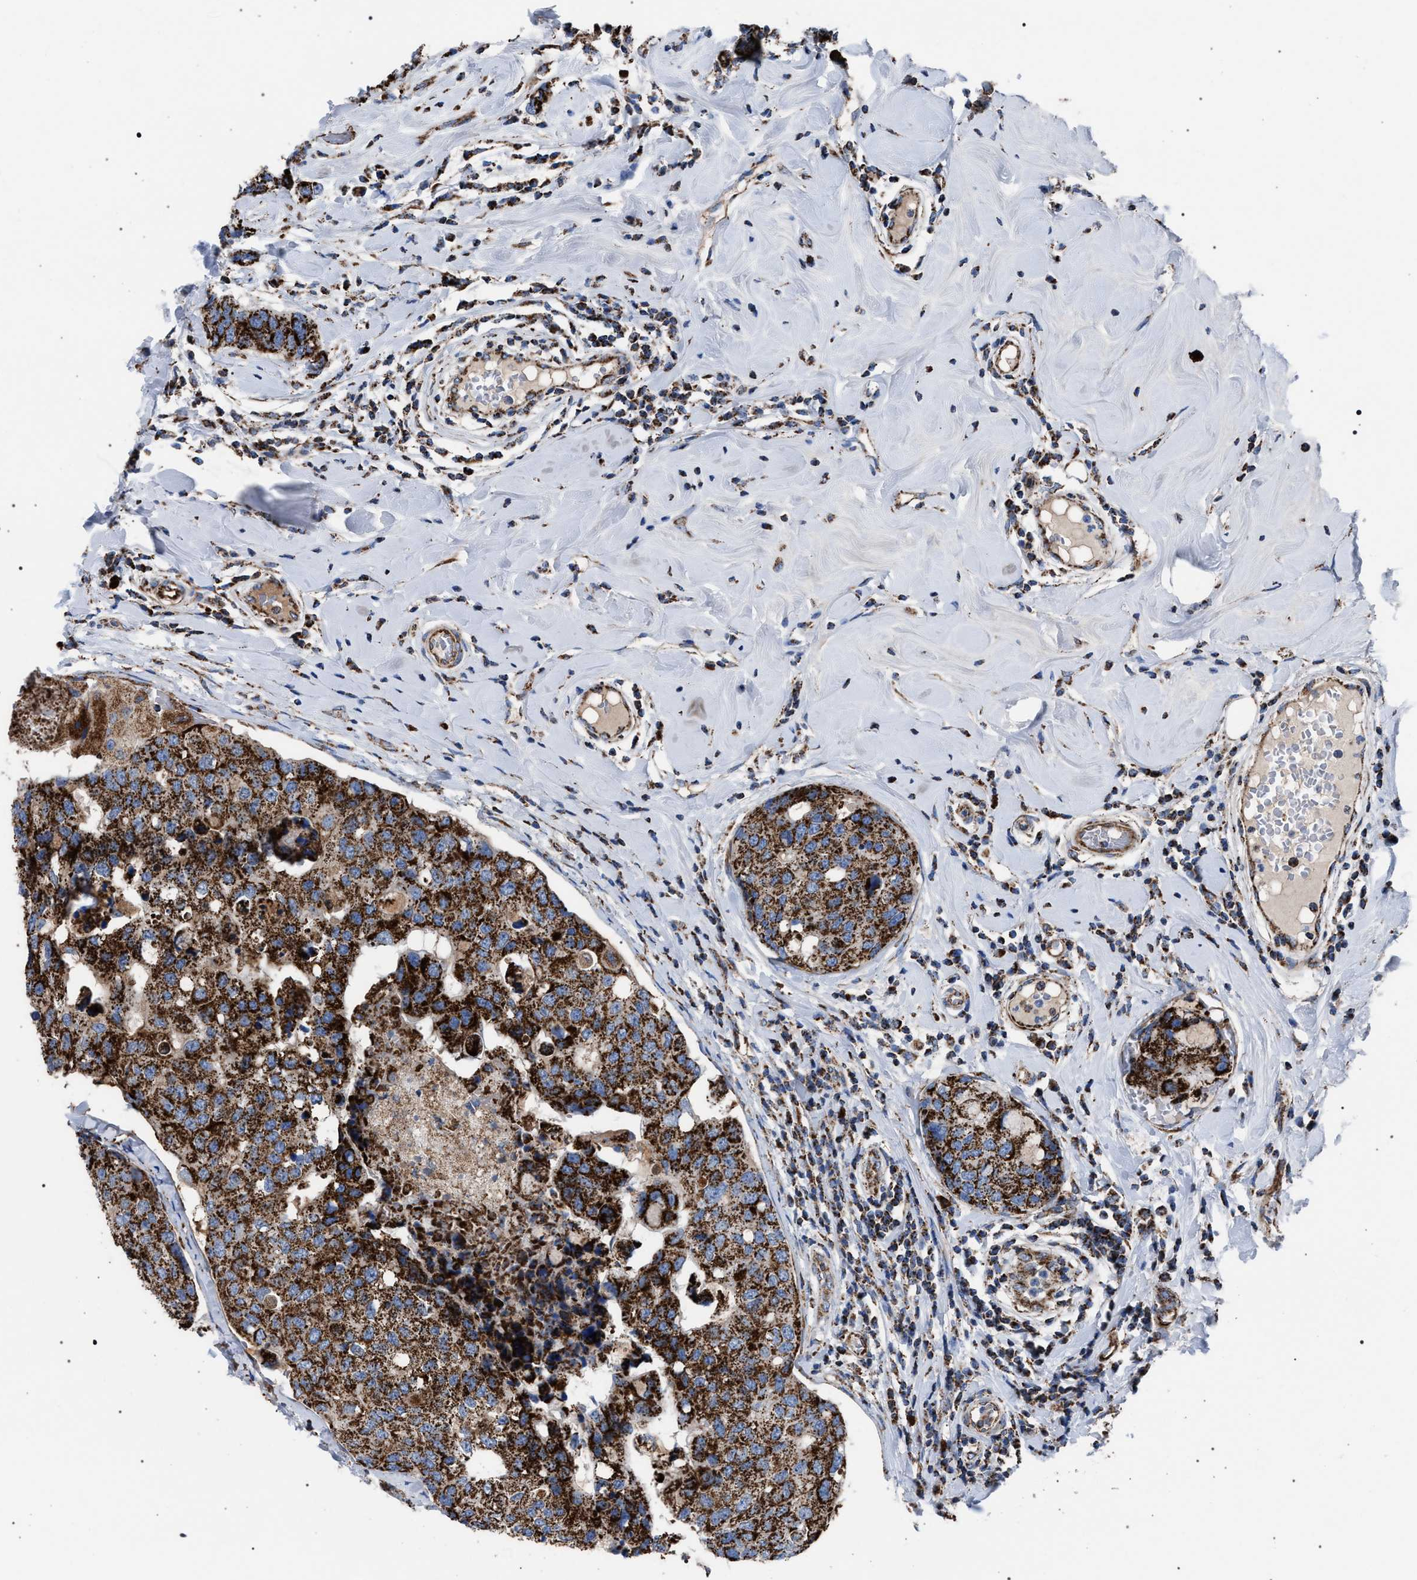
{"staining": {"intensity": "strong", "quantity": ">75%", "location": "cytoplasmic/membranous"}, "tissue": "breast cancer", "cell_type": "Tumor cells", "image_type": "cancer", "snomed": [{"axis": "morphology", "description": "Duct carcinoma"}, {"axis": "topography", "description": "Breast"}], "caption": "This is an image of immunohistochemistry staining of breast cancer (invasive ductal carcinoma), which shows strong expression in the cytoplasmic/membranous of tumor cells.", "gene": "VPS13A", "patient": {"sex": "female", "age": 27}}